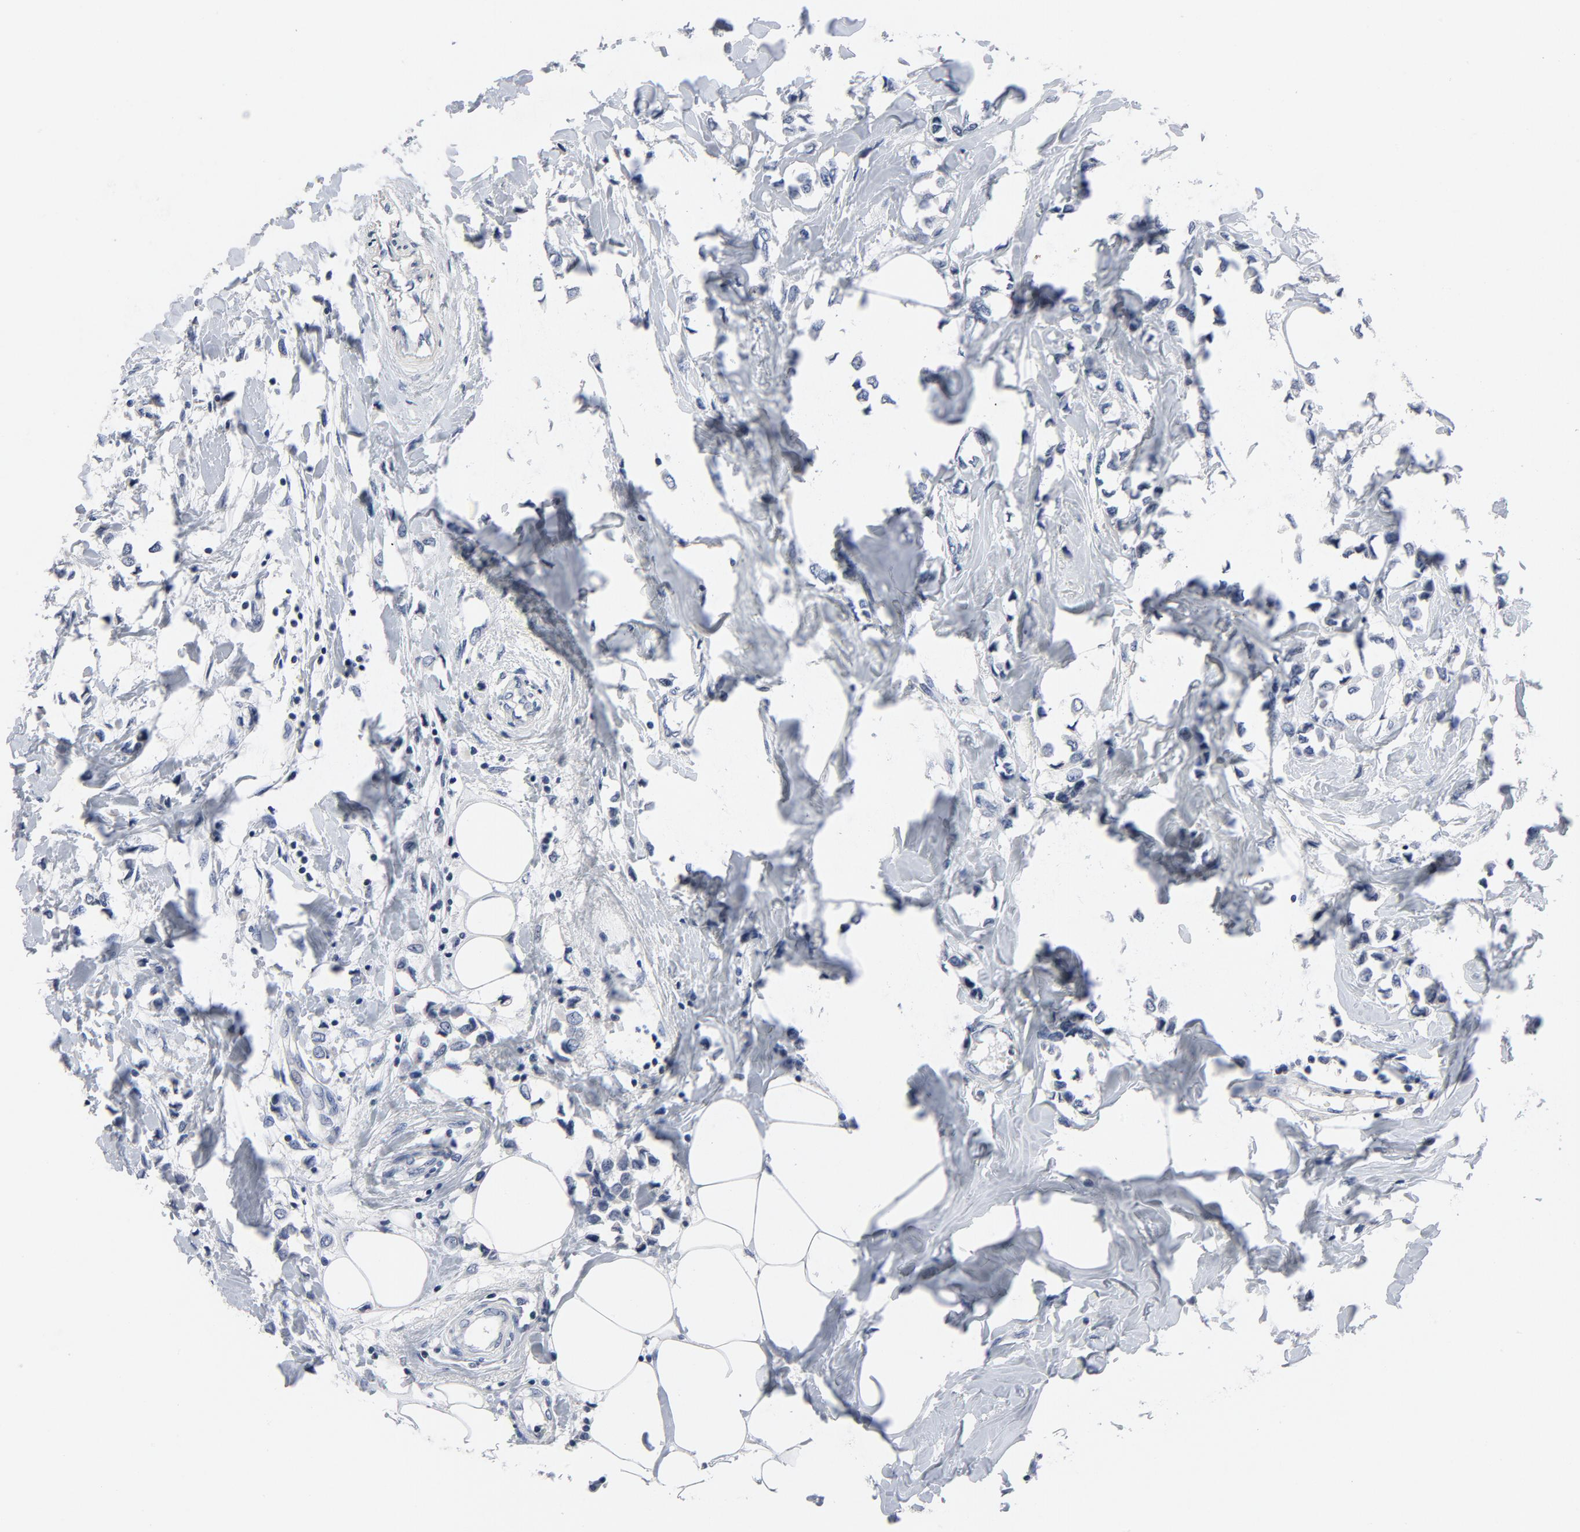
{"staining": {"intensity": "negative", "quantity": "none", "location": "none"}, "tissue": "breast cancer", "cell_type": "Tumor cells", "image_type": "cancer", "snomed": [{"axis": "morphology", "description": "Lobular carcinoma"}, {"axis": "topography", "description": "Breast"}], "caption": "IHC photomicrograph of lobular carcinoma (breast) stained for a protein (brown), which shows no expression in tumor cells.", "gene": "TCL1A", "patient": {"sex": "female", "age": 51}}